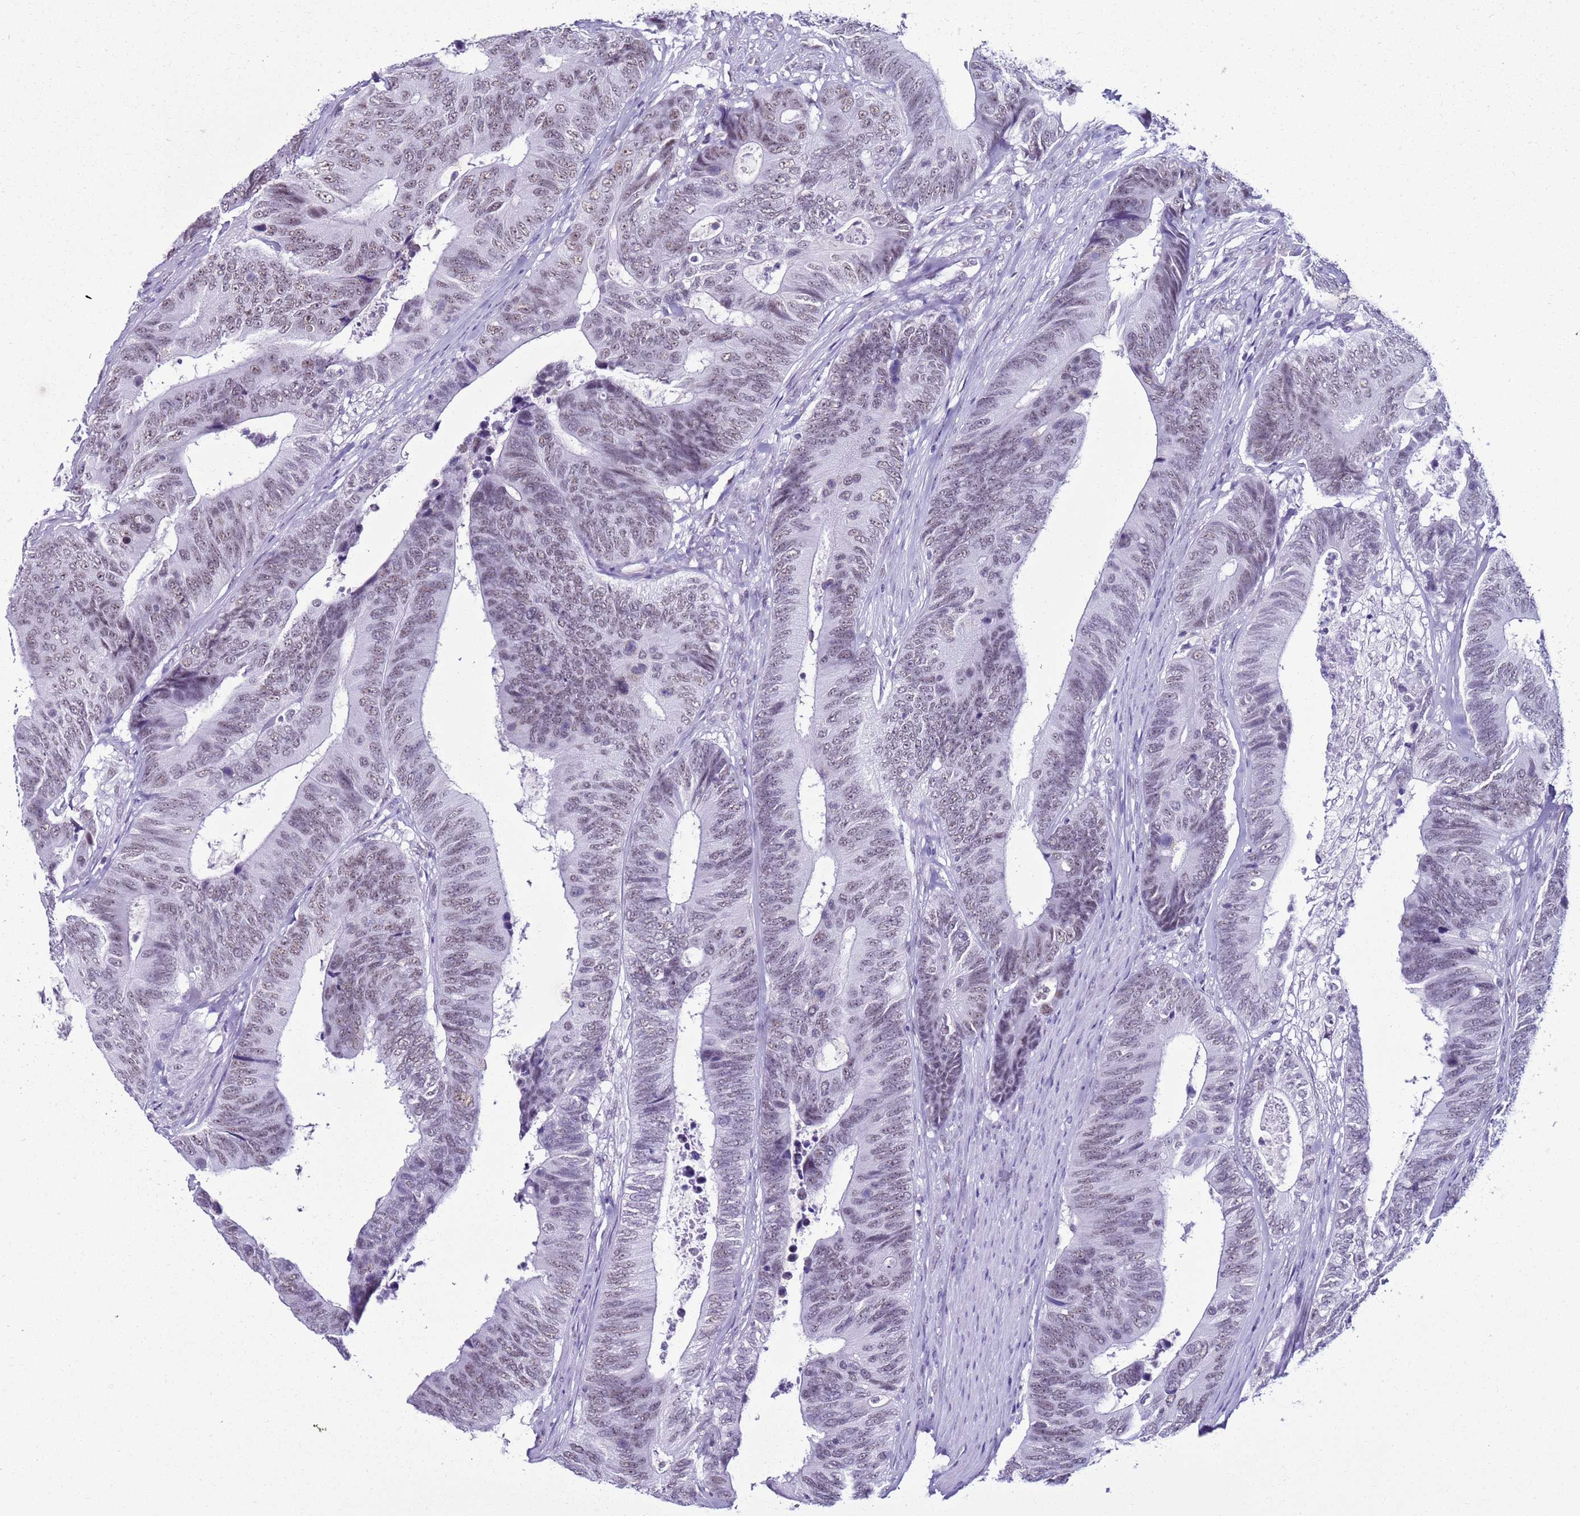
{"staining": {"intensity": "weak", "quantity": ">75%", "location": "nuclear"}, "tissue": "colorectal cancer", "cell_type": "Tumor cells", "image_type": "cancer", "snomed": [{"axis": "morphology", "description": "Adenocarcinoma, NOS"}, {"axis": "topography", "description": "Colon"}], "caption": "This is an image of immunohistochemistry (IHC) staining of colorectal cancer (adenocarcinoma), which shows weak positivity in the nuclear of tumor cells.", "gene": "DHX15", "patient": {"sex": "male", "age": 87}}